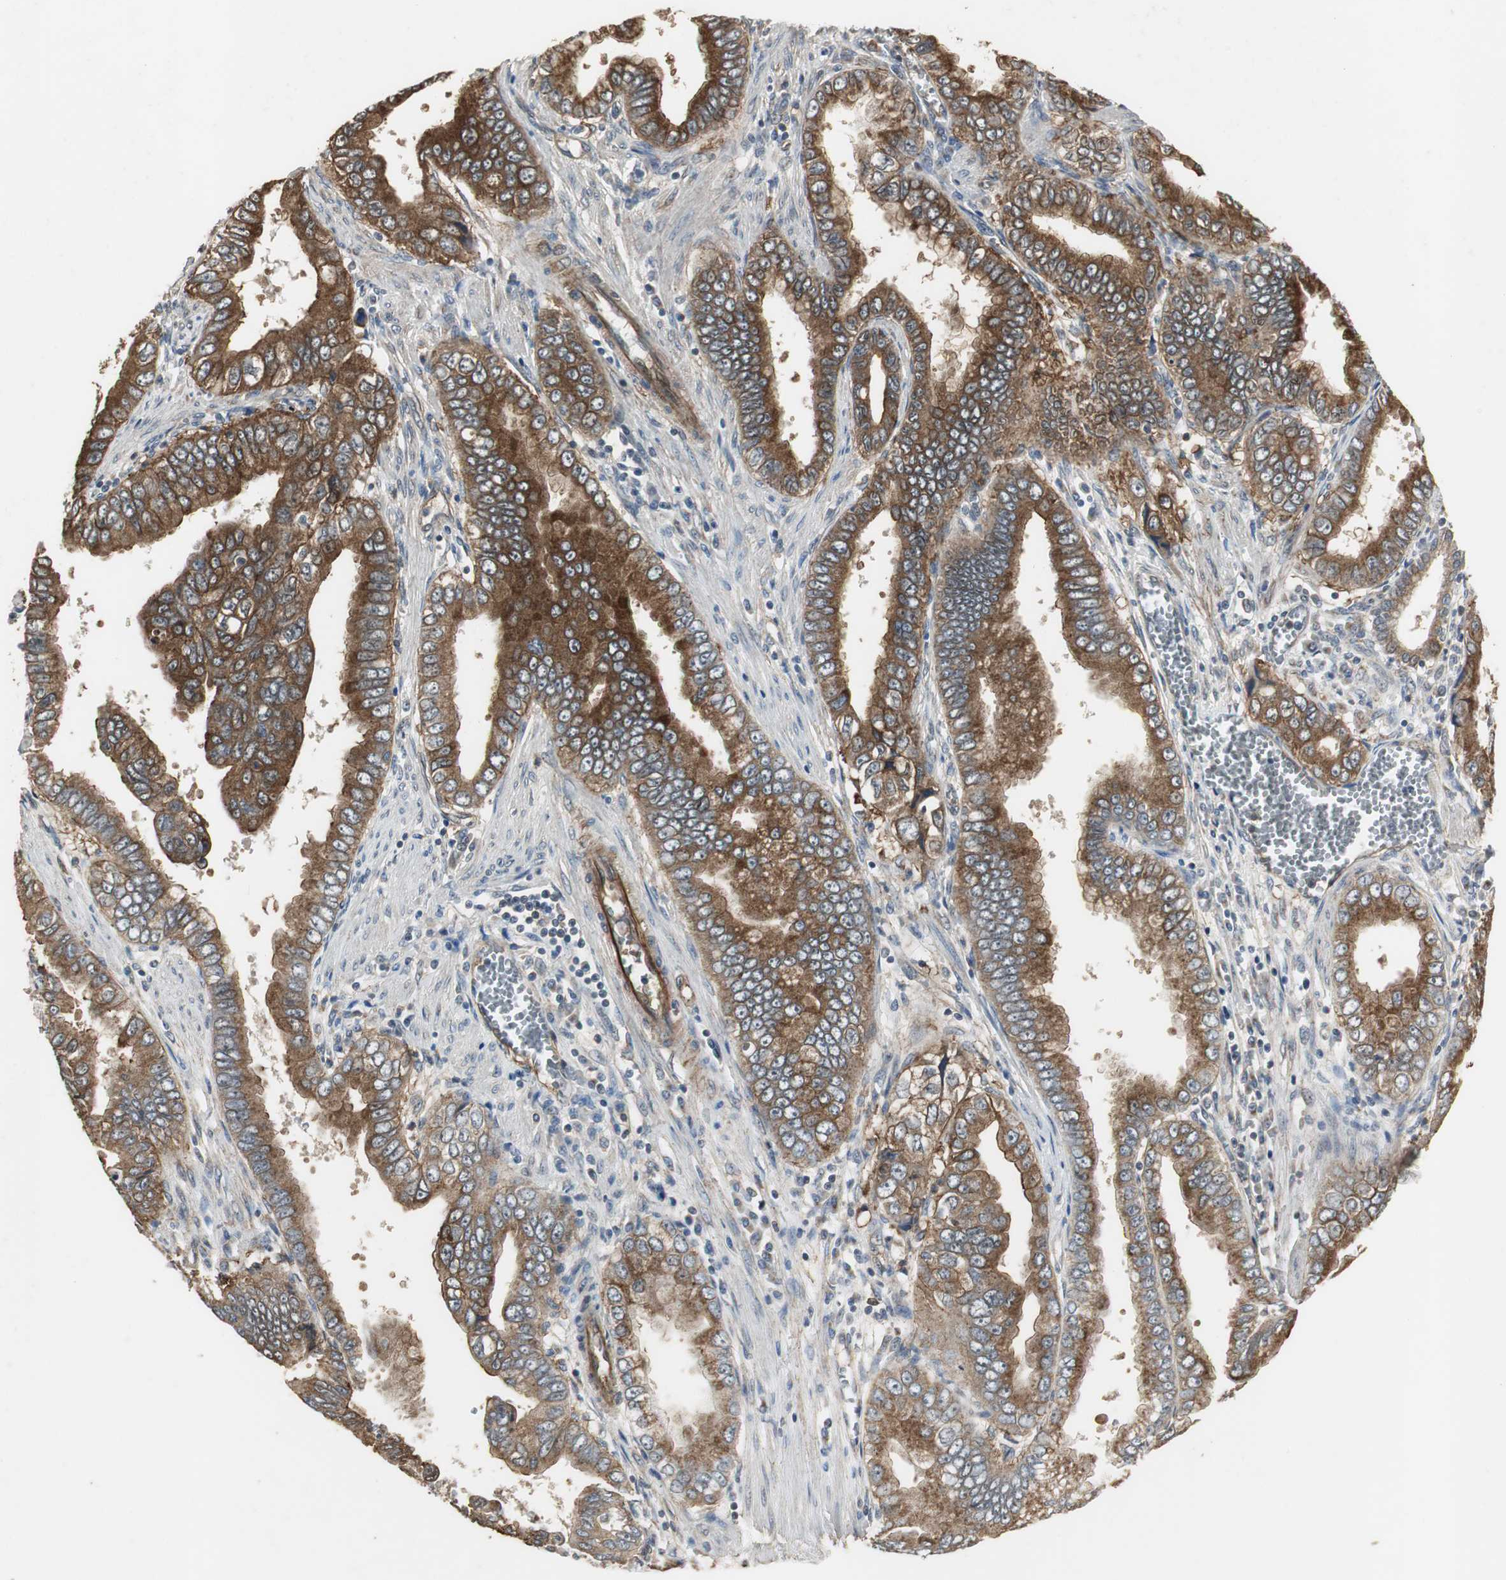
{"staining": {"intensity": "strong", "quantity": ">75%", "location": "cytoplasmic/membranous"}, "tissue": "pancreatic cancer", "cell_type": "Tumor cells", "image_type": "cancer", "snomed": [{"axis": "morphology", "description": "Normal tissue, NOS"}, {"axis": "topography", "description": "Lymph node"}], "caption": "Tumor cells display high levels of strong cytoplasmic/membranous positivity in about >75% of cells in pancreatic cancer. The staining was performed using DAB to visualize the protein expression in brown, while the nuclei were stained in blue with hematoxylin (Magnification: 20x).", "gene": "JTB", "patient": {"sex": "male", "age": 50}}